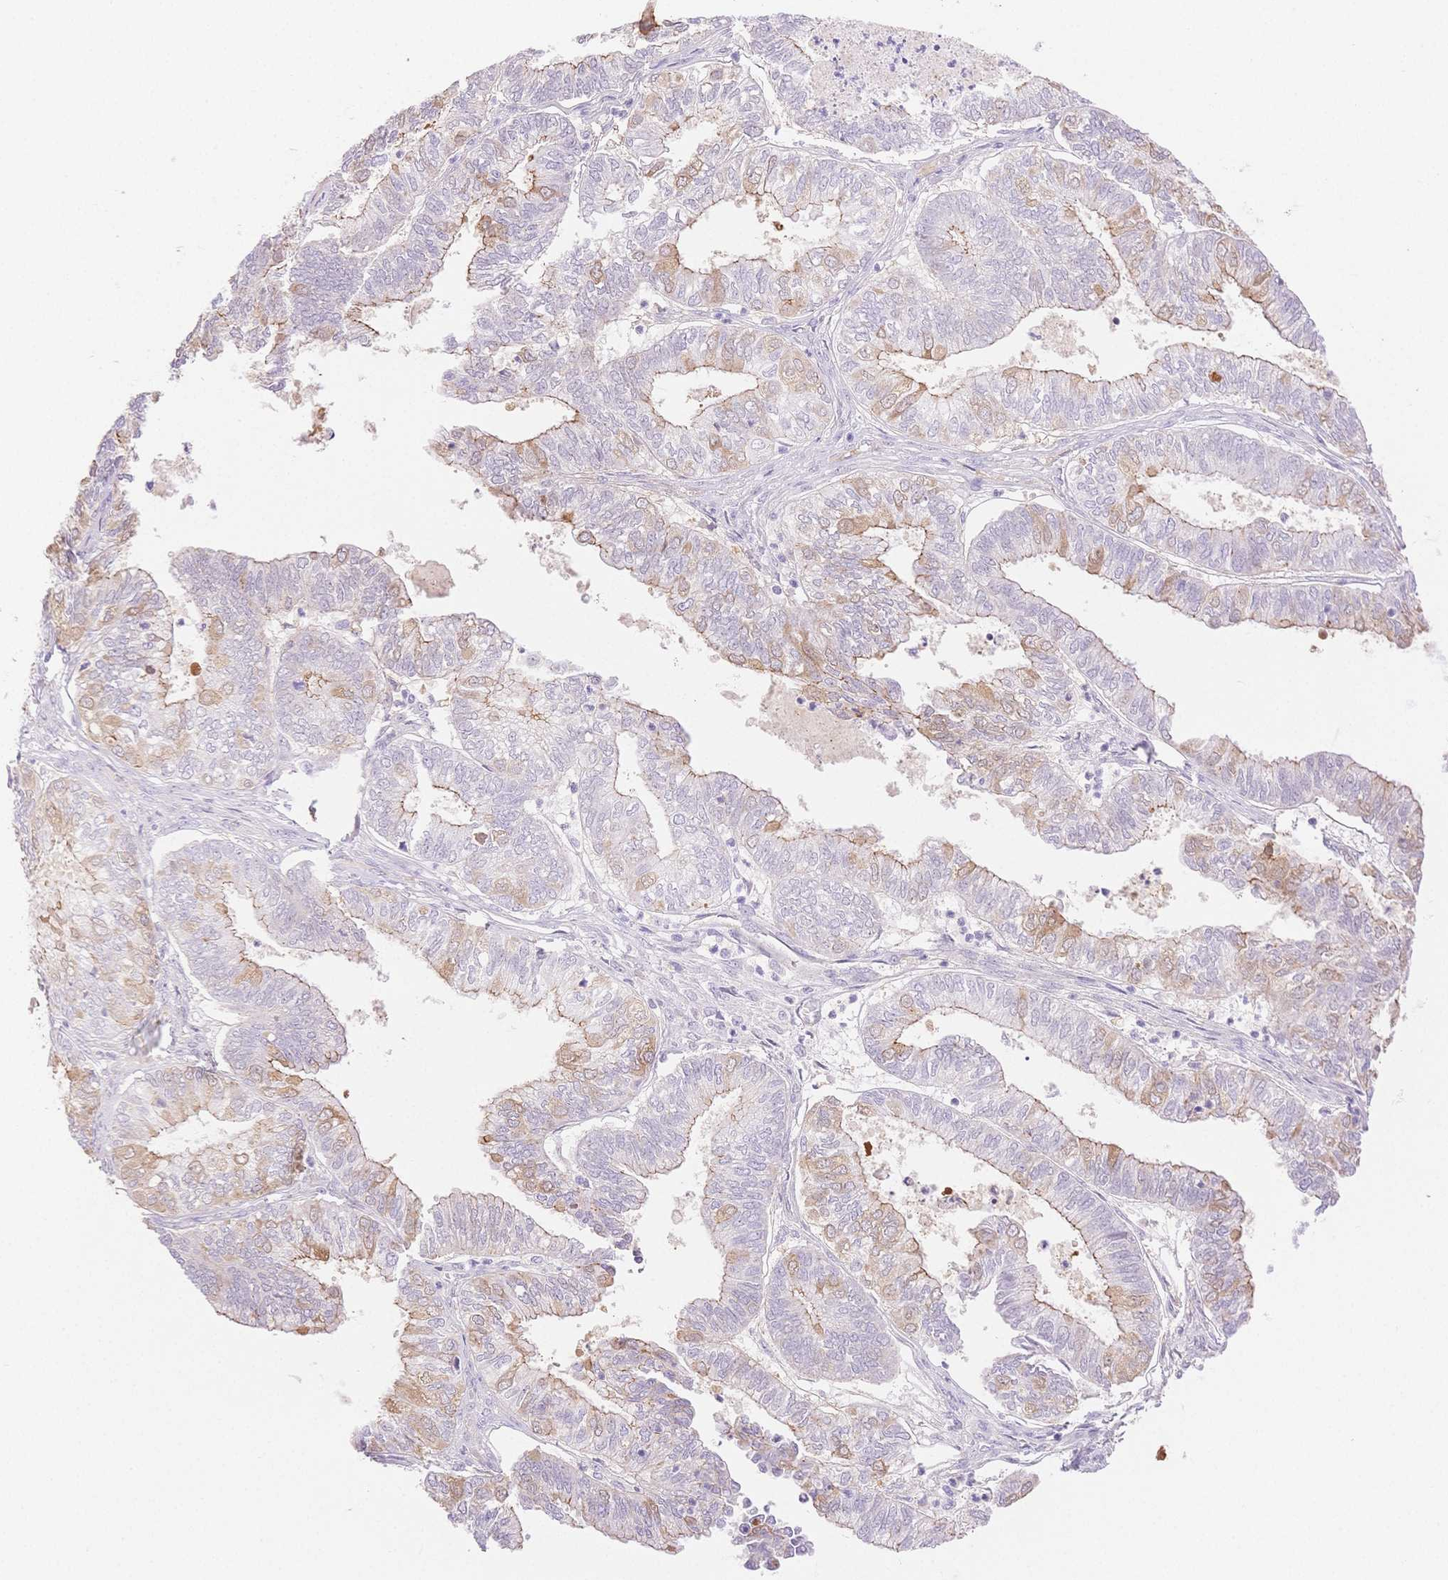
{"staining": {"intensity": "moderate", "quantity": "<25%", "location": "cytoplasmic/membranous"}, "tissue": "ovarian cancer", "cell_type": "Tumor cells", "image_type": "cancer", "snomed": [{"axis": "morphology", "description": "Carcinoma, endometroid"}, {"axis": "topography", "description": "Ovary"}], "caption": "This photomicrograph exhibits immunohistochemistry staining of ovarian cancer, with low moderate cytoplasmic/membranous staining in about <25% of tumor cells.", "gene": "WDR54", "patient": {"sex": "female", "age": 64}}